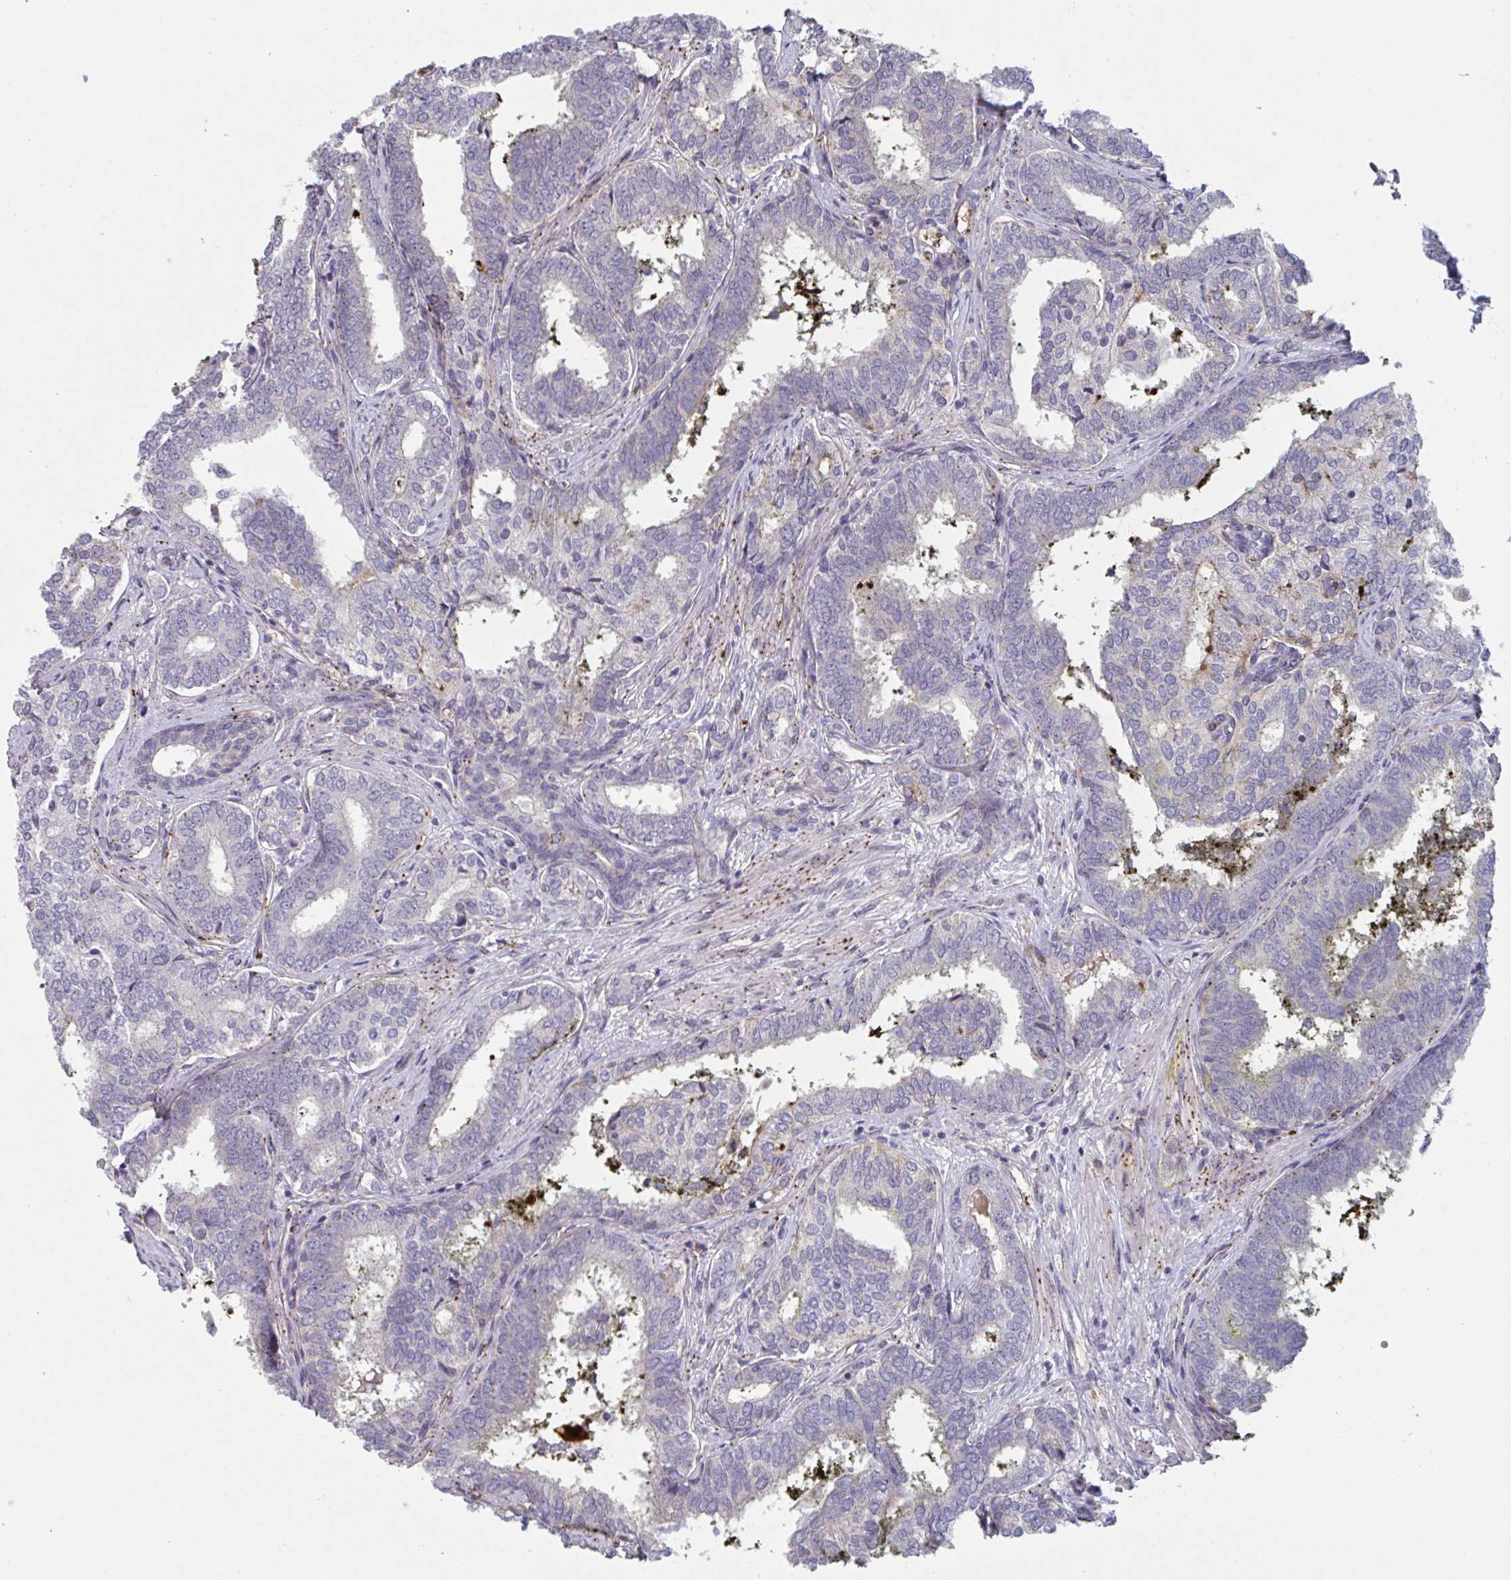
{"staining": {"intensity": "weak", "quantity": "<25%", "location": "cytoplasmic/membranous"}, "tissue": "prostate cancer", "cell_type": "Tumor cells", "image_type": "cancer", "snomed": [{"axis": "morphology", "description": "Adenocarcinoma, High grade"}, {"axis": "topography", "description": "Prostate"}], "caption": "Tumor cells are negative for protein expression in human prostate cancer (adenocarcinoma (high-grade)). (DAB (3,3'-diaminobenzidine) immunohistochemistry (IHC) with hematoxylin counter stain).", "gene": "TNFSF10", "patient": {"sex": "male", "age": 72}}